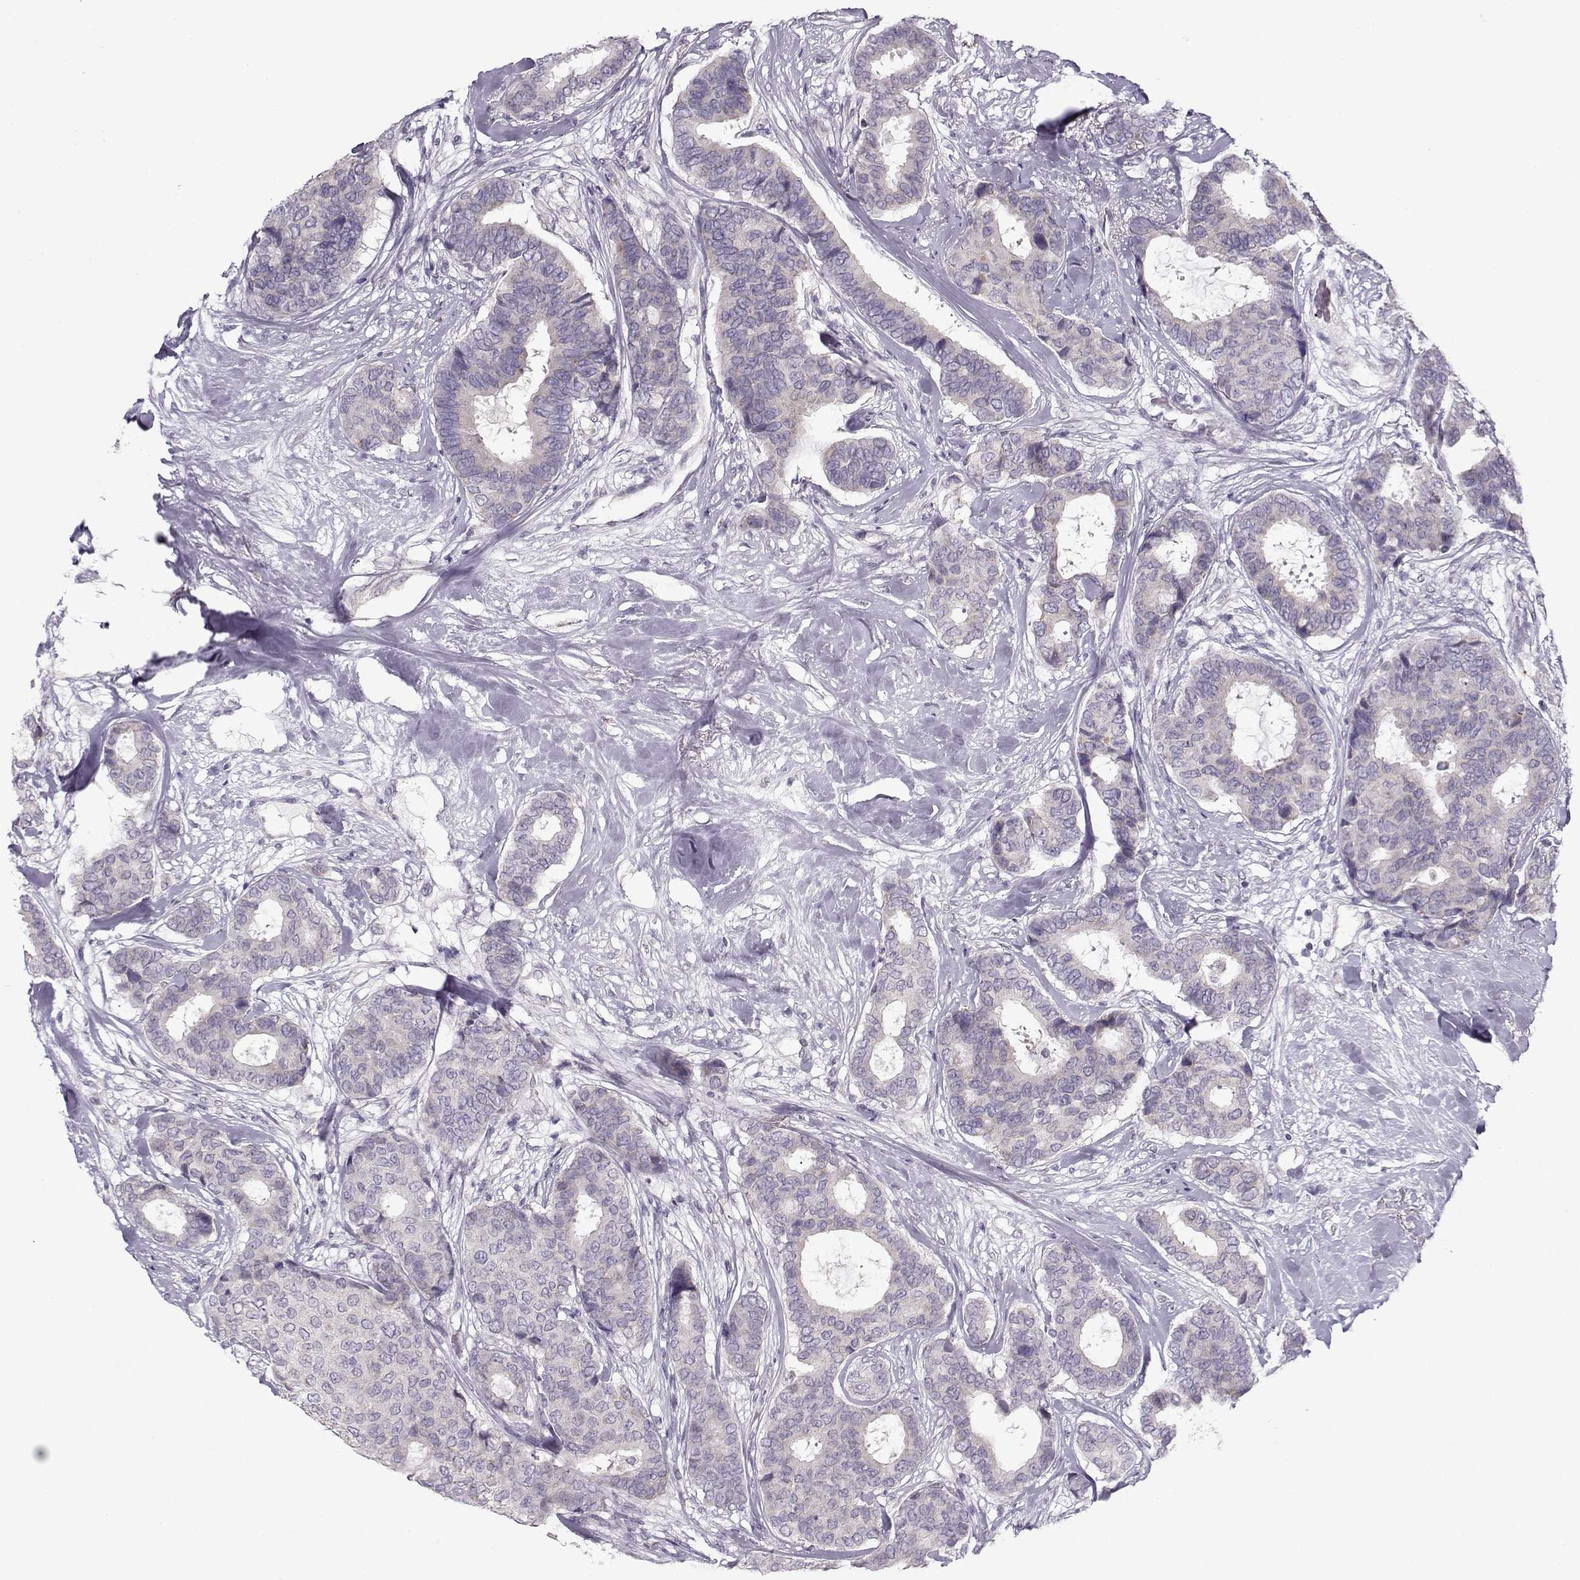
{"staining": {"intensity": "negative", "quantity": "none", "location": "none"}, "tissue": "breast cancer", "cell_type": "Tumor cells", "image_type": "cancer", "snomed": [{"axis": "morphology", "description": "Duct carcinoma"}, {"axis": "topography", "description": "Breast"}], "caption": "An IHC histopathology image of breast cancer (intraductal carcinoma) is shown. There is no staining in tumor cells of breast cancer (intraductal carcinoma).", "gene": "KLF17", "patient": {"sex": "female", "age": 75}}